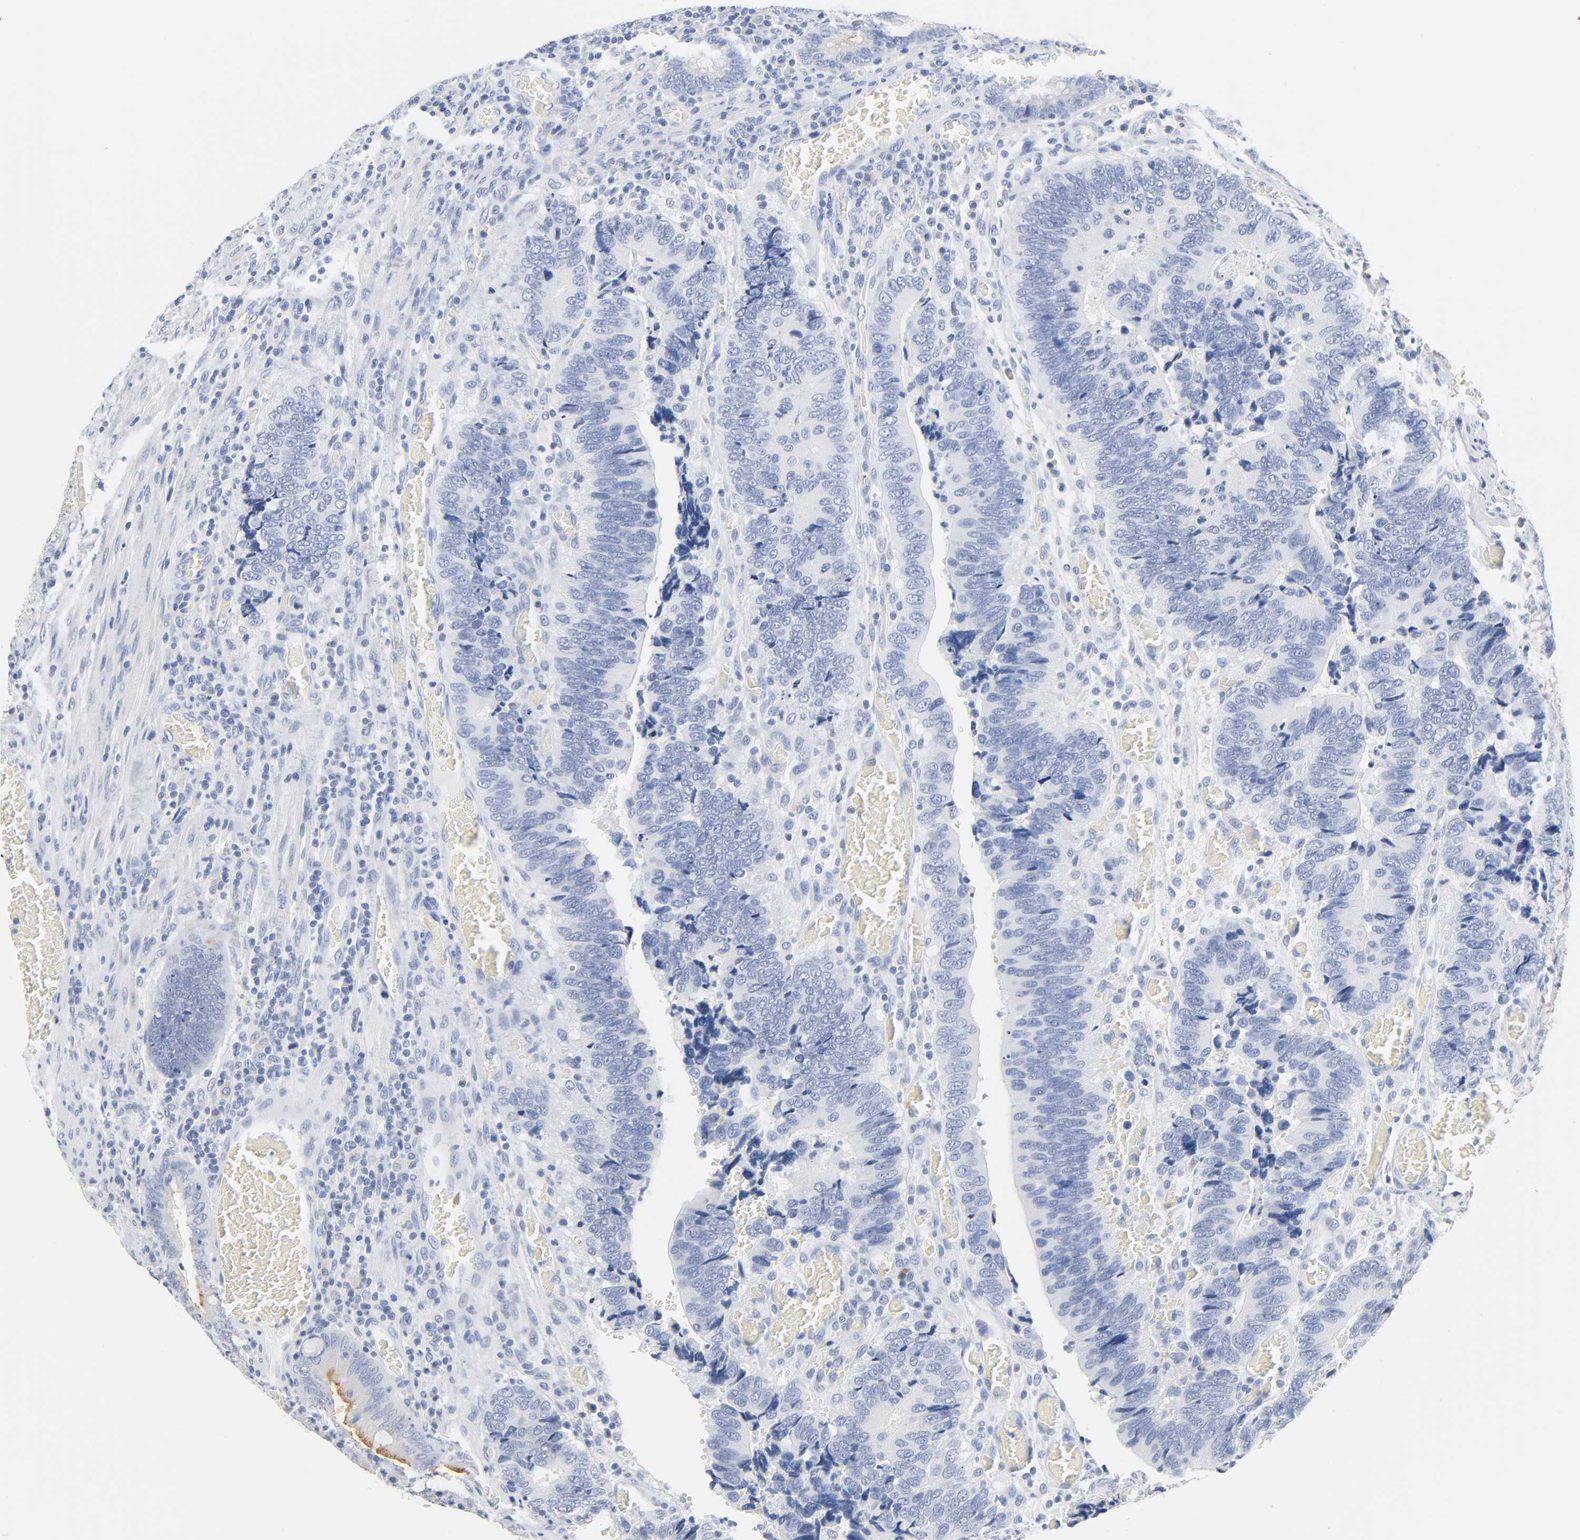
{"staining": {"intensity": "weak", "quantity": "<25%", "location": "cytoplasmic/membranous"}, "tissue": "colorectal cancer", "cell_type": "Tumor cells", "image_type": "cancer", "snomed": [{"axis": "morphology", "description": "Adenocarcinoma, NOS"}, {"axis": "topography", "description": "Colon"}], "caption": "A high-resolution histopathology image shows IHC staining of colorectal cancer (adenocarcinoma), which reveals no significant expression in tumor cells.", "gene": "ACP3", "patient": {"sex": "male", "age": 72}}